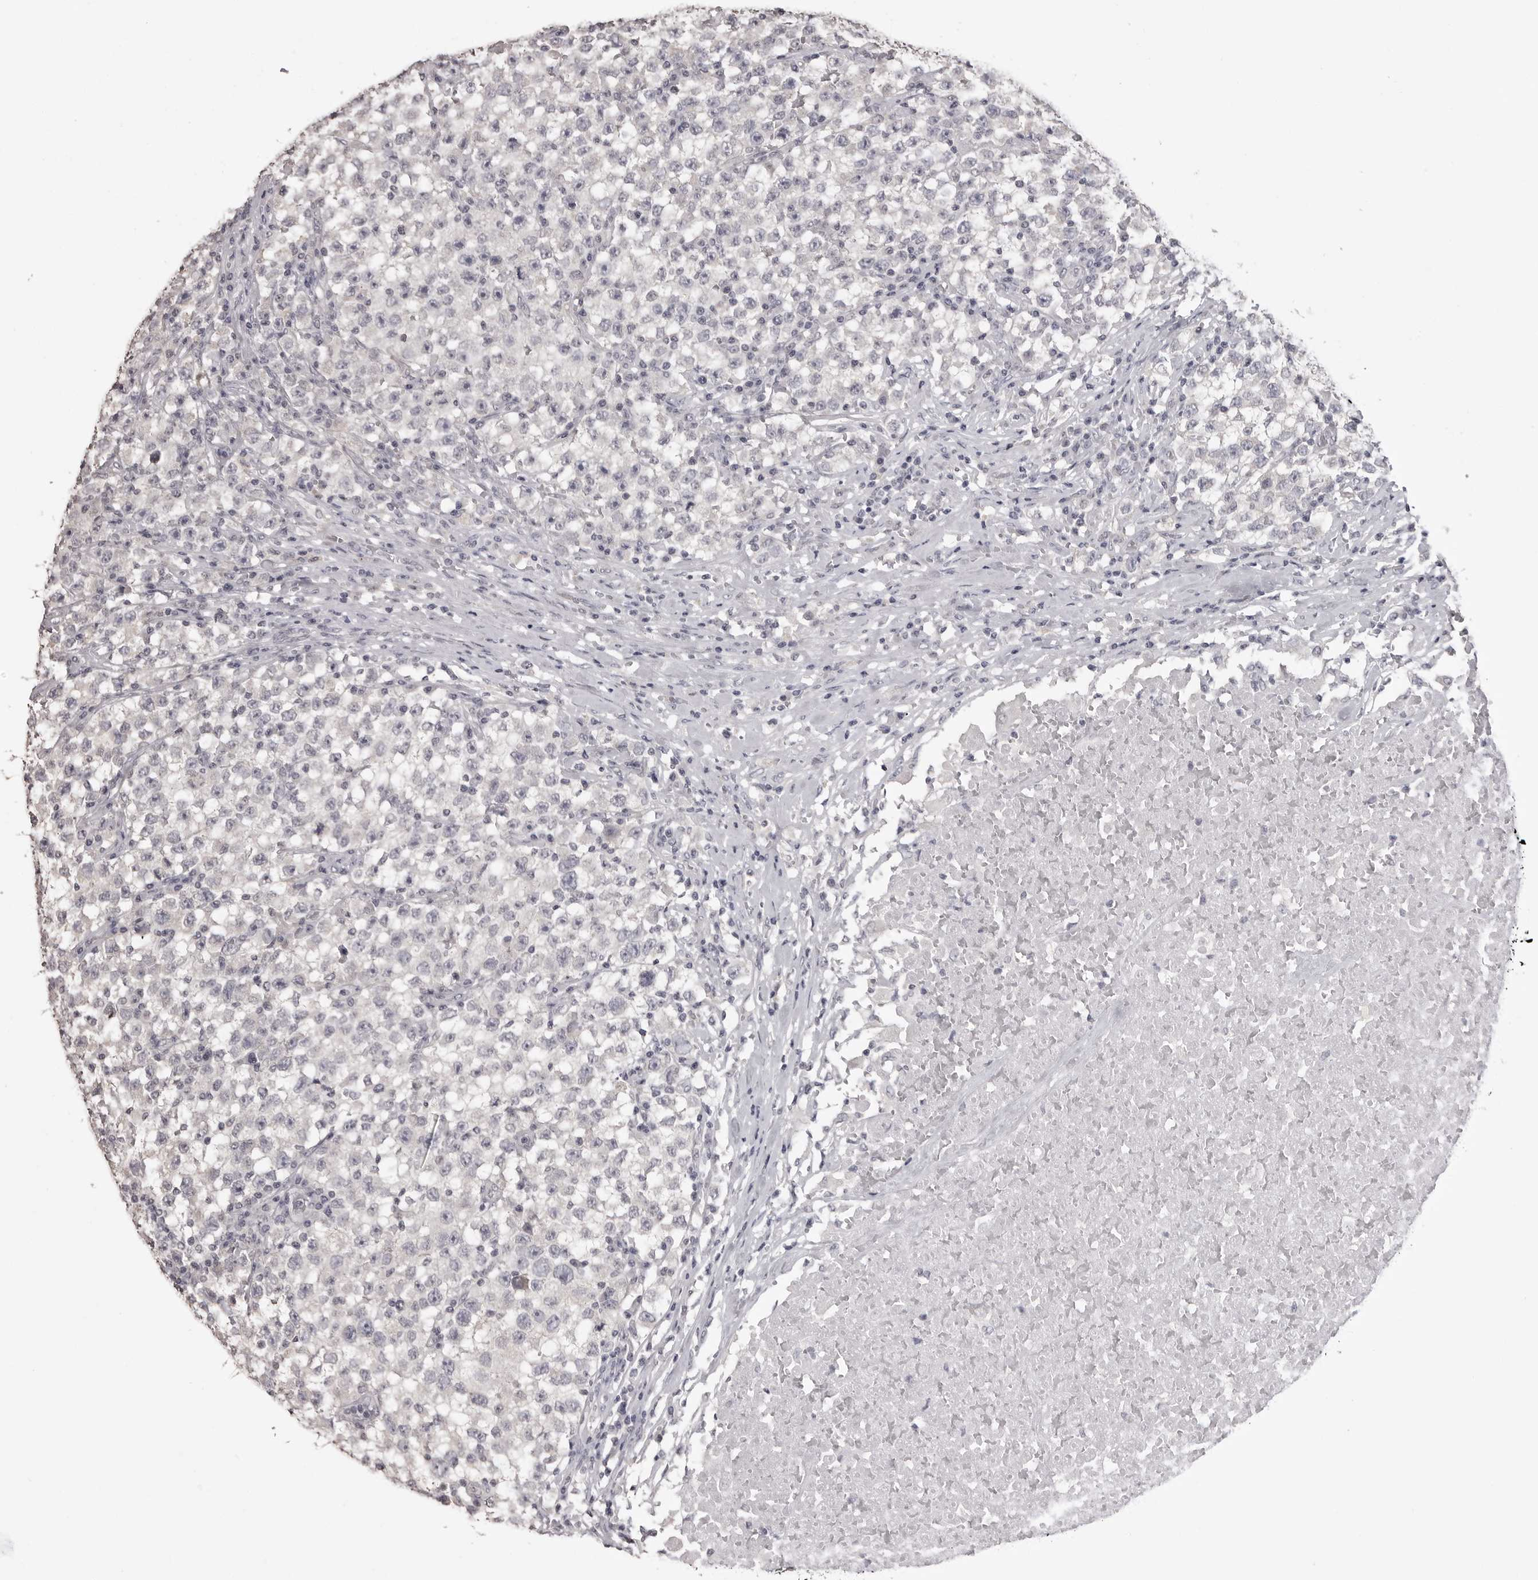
{"staining": {"intensity": "negative", "quantity": "none", "location": "none"}, "tissue": "testis cancer", "cell_type": "Tumor cells", "image_type": "cancer", "snomed": [{"axis": "morphology", "description": "Seminoma, NOS"}, {"axis": "topography", "description": "Testis"}], "caption": "IHC image of human testis cancer (seminoma) stained for a protein (brown), which reveals no staining in tumor cells.", "gene": "GPN2", "patient": {"sex": "male", "age": 22}}